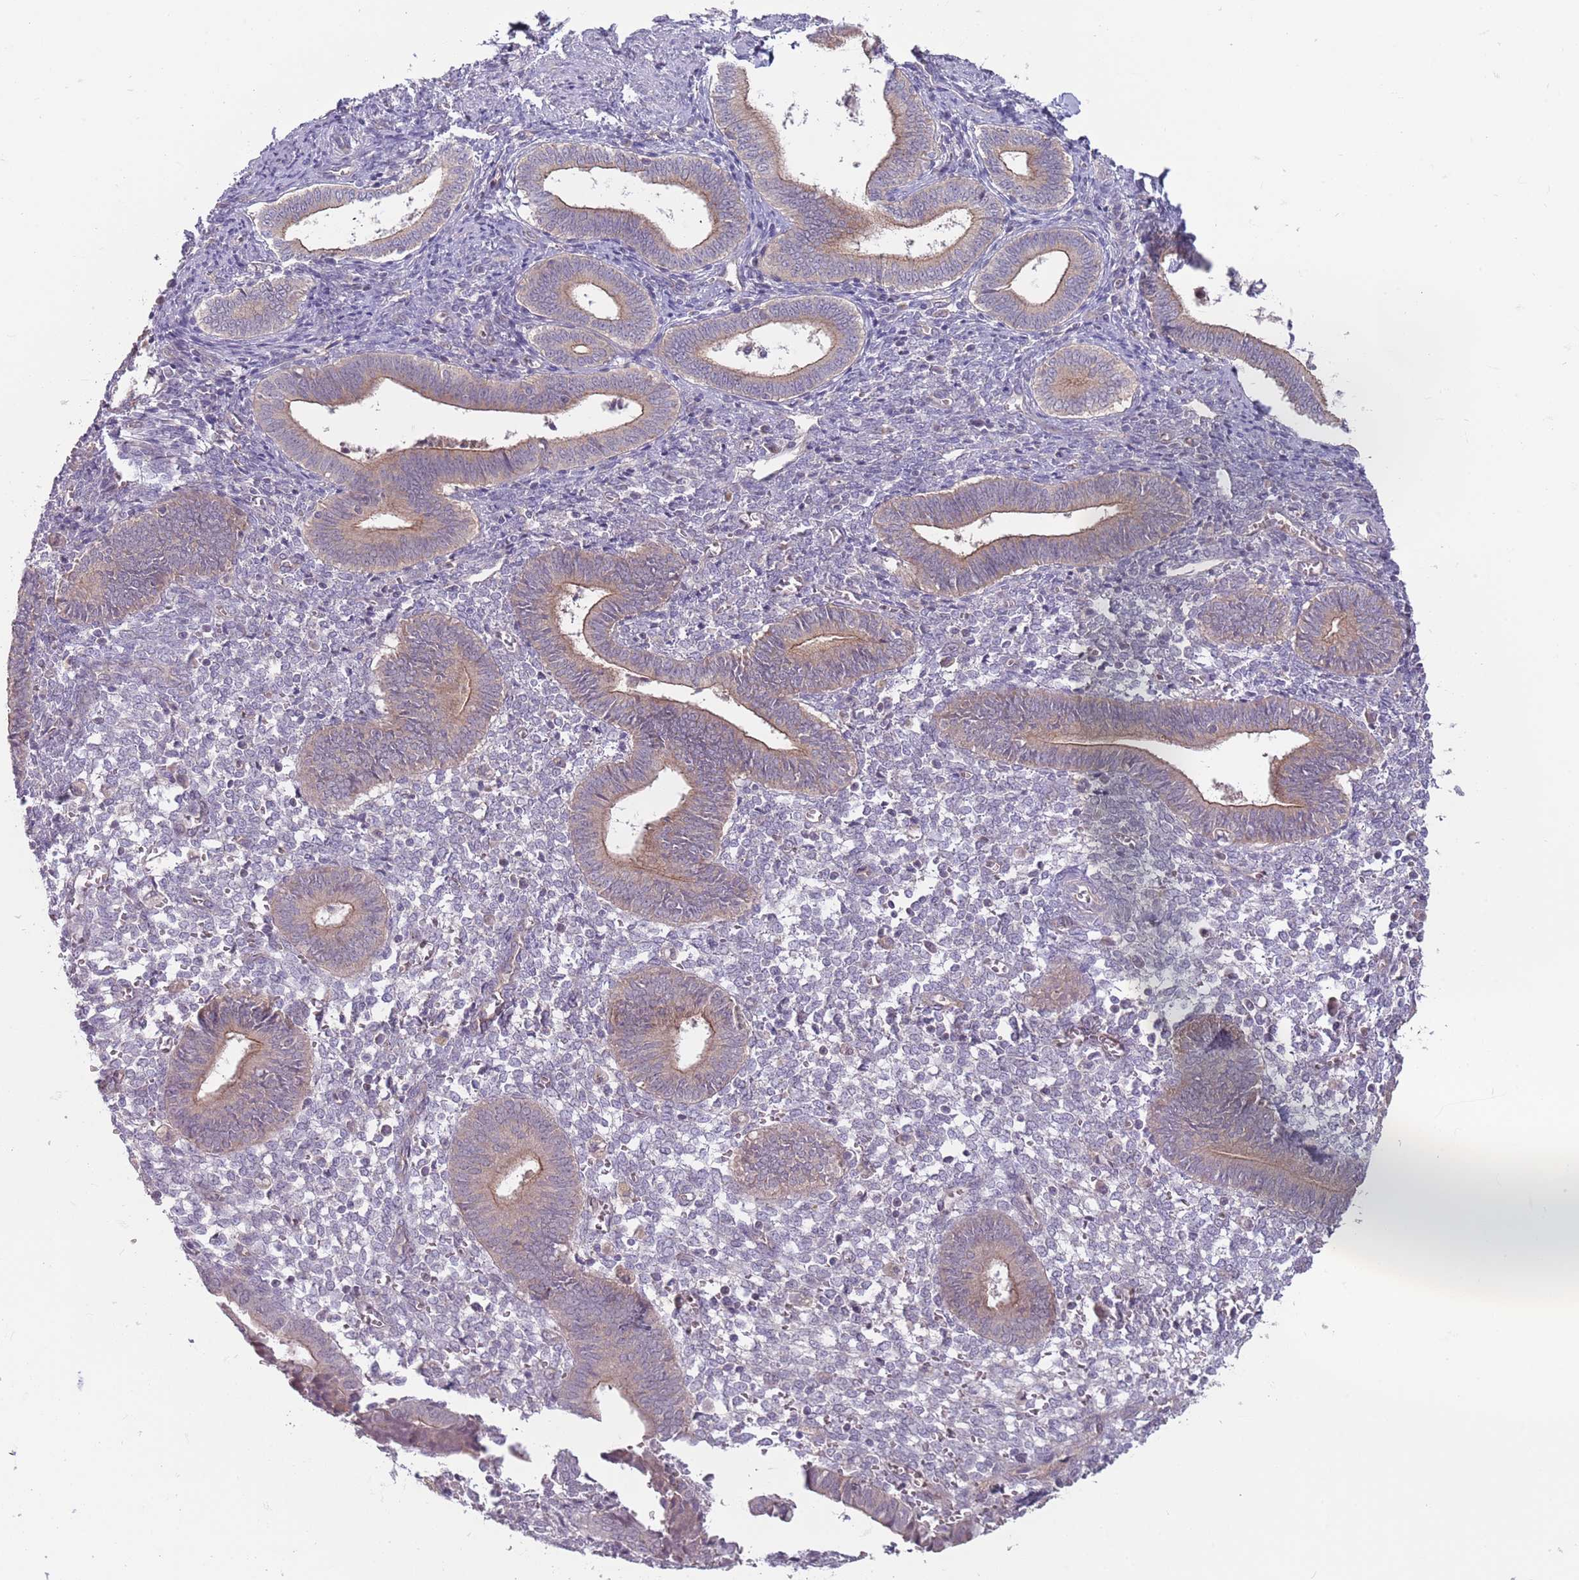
{"staining": {"intensity": "negative", "quantity": "none", "location": "none"}, "tissue": "endometrium", "cell_type": "Cells in endometrial stroma", "image_type": "normal", "snomed": [{"axis": "morphology", "description": "Normal tissue, NOS"}, {"axis": "topography", "description": "Other"}, {"axis": "topography", "description": "Endometrium"}], "caption": "Cells in endometrial stroma show no significant protein staining in unremarkable endometrium. (DAB immunohistochemistry (IHC), high magnification).", "gene": "SAV1", "patient": {"sex": "female", "age": 44}}